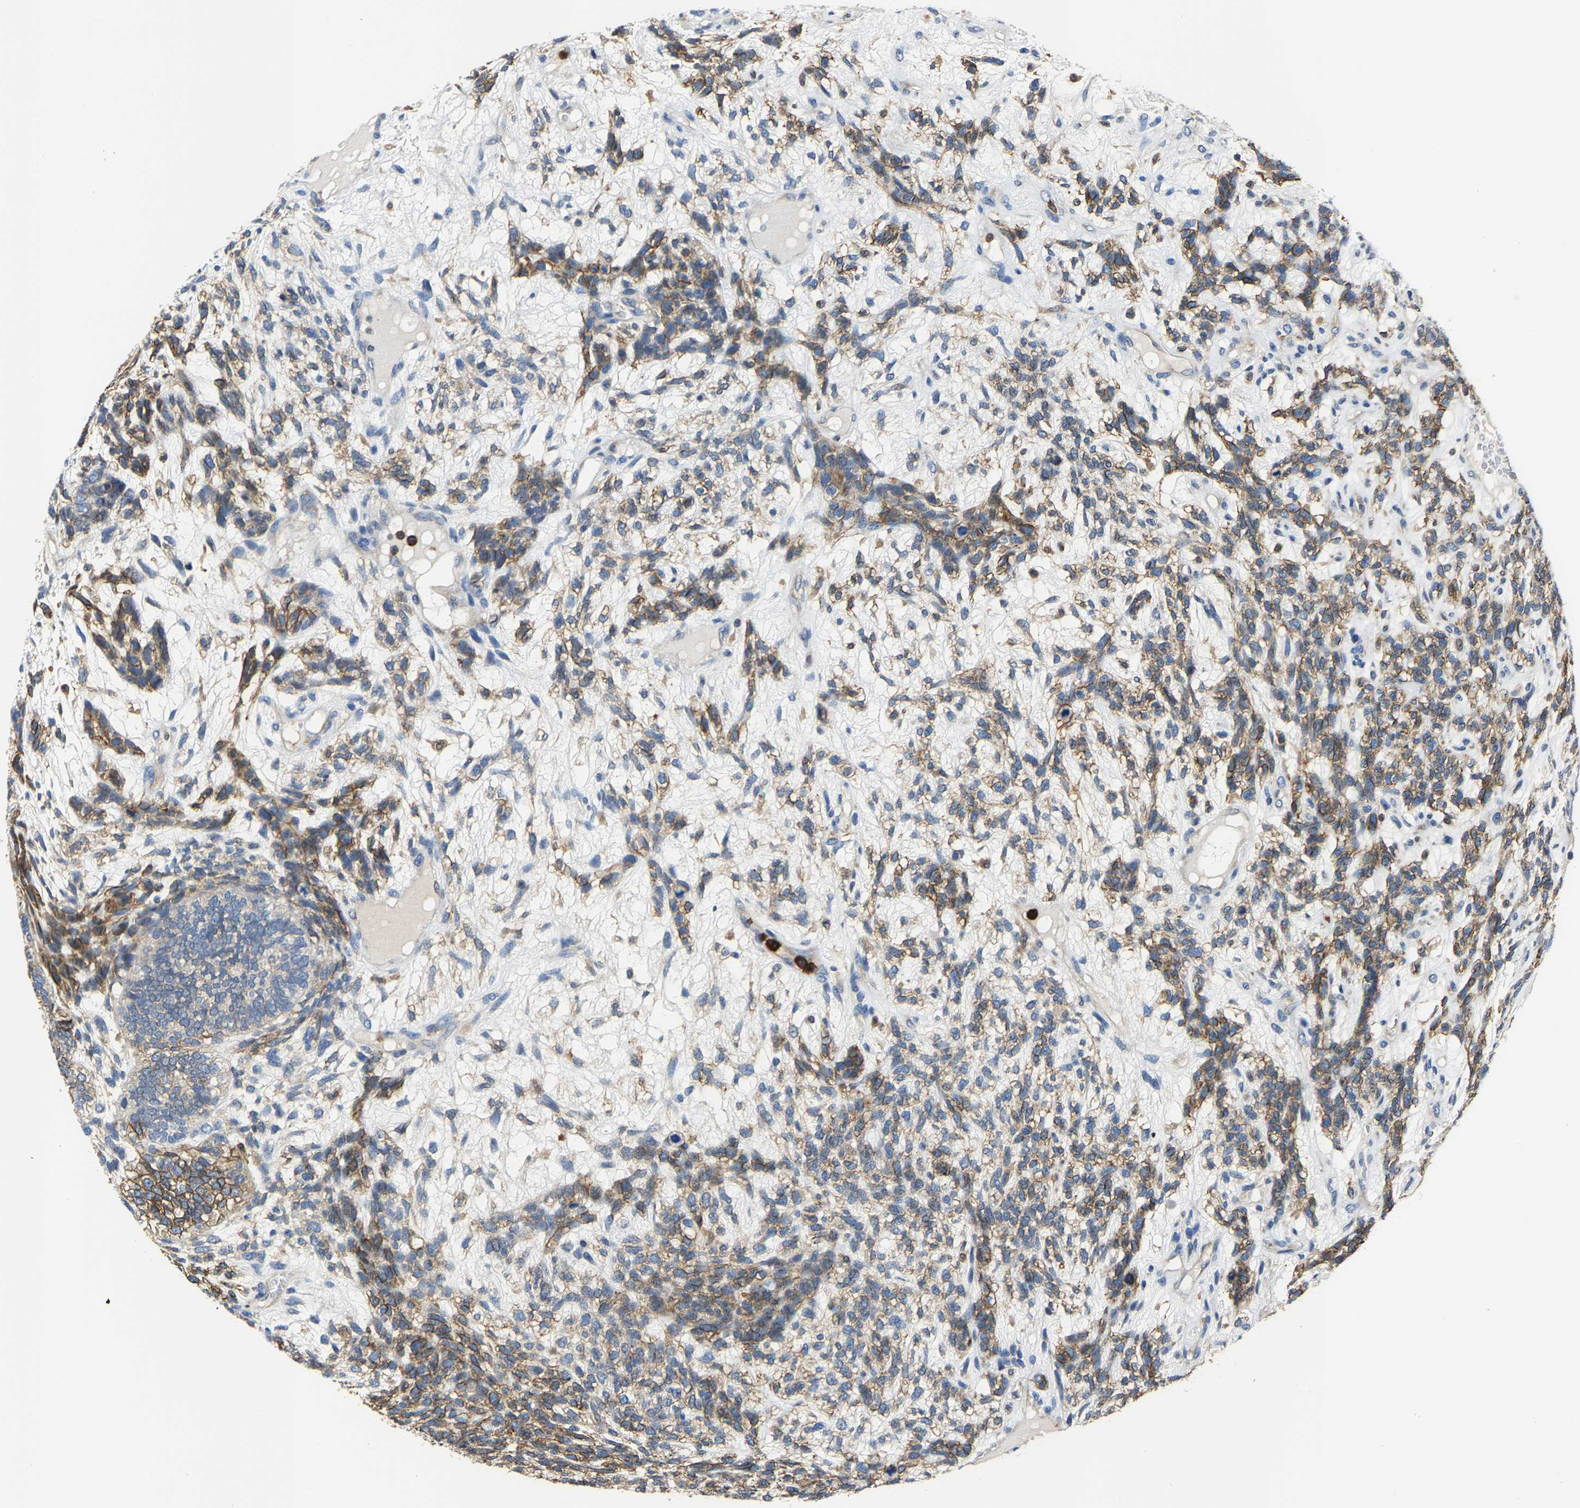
{"staining": {"intensity": "moderate", "quantity": ">75%", "location": "cytoplasmic/membranous"}, "tissue": "testis cancer", "cell_type": "Tumor cells", "image_type": "cancer", "snomed": [{"axis": "morphology", "description": "Seminoma, NOS"}, {"axis": "topography", "description": "Testis"}], "caption": "There is medium levels of moderate cytoplasmic/membranous staining in tumor cells of testis seminoma, as demonstrated by immunohistochemical staining (brown color).", "gene": "TRAF6", "patient": {"sex": "male", "age": 28}}